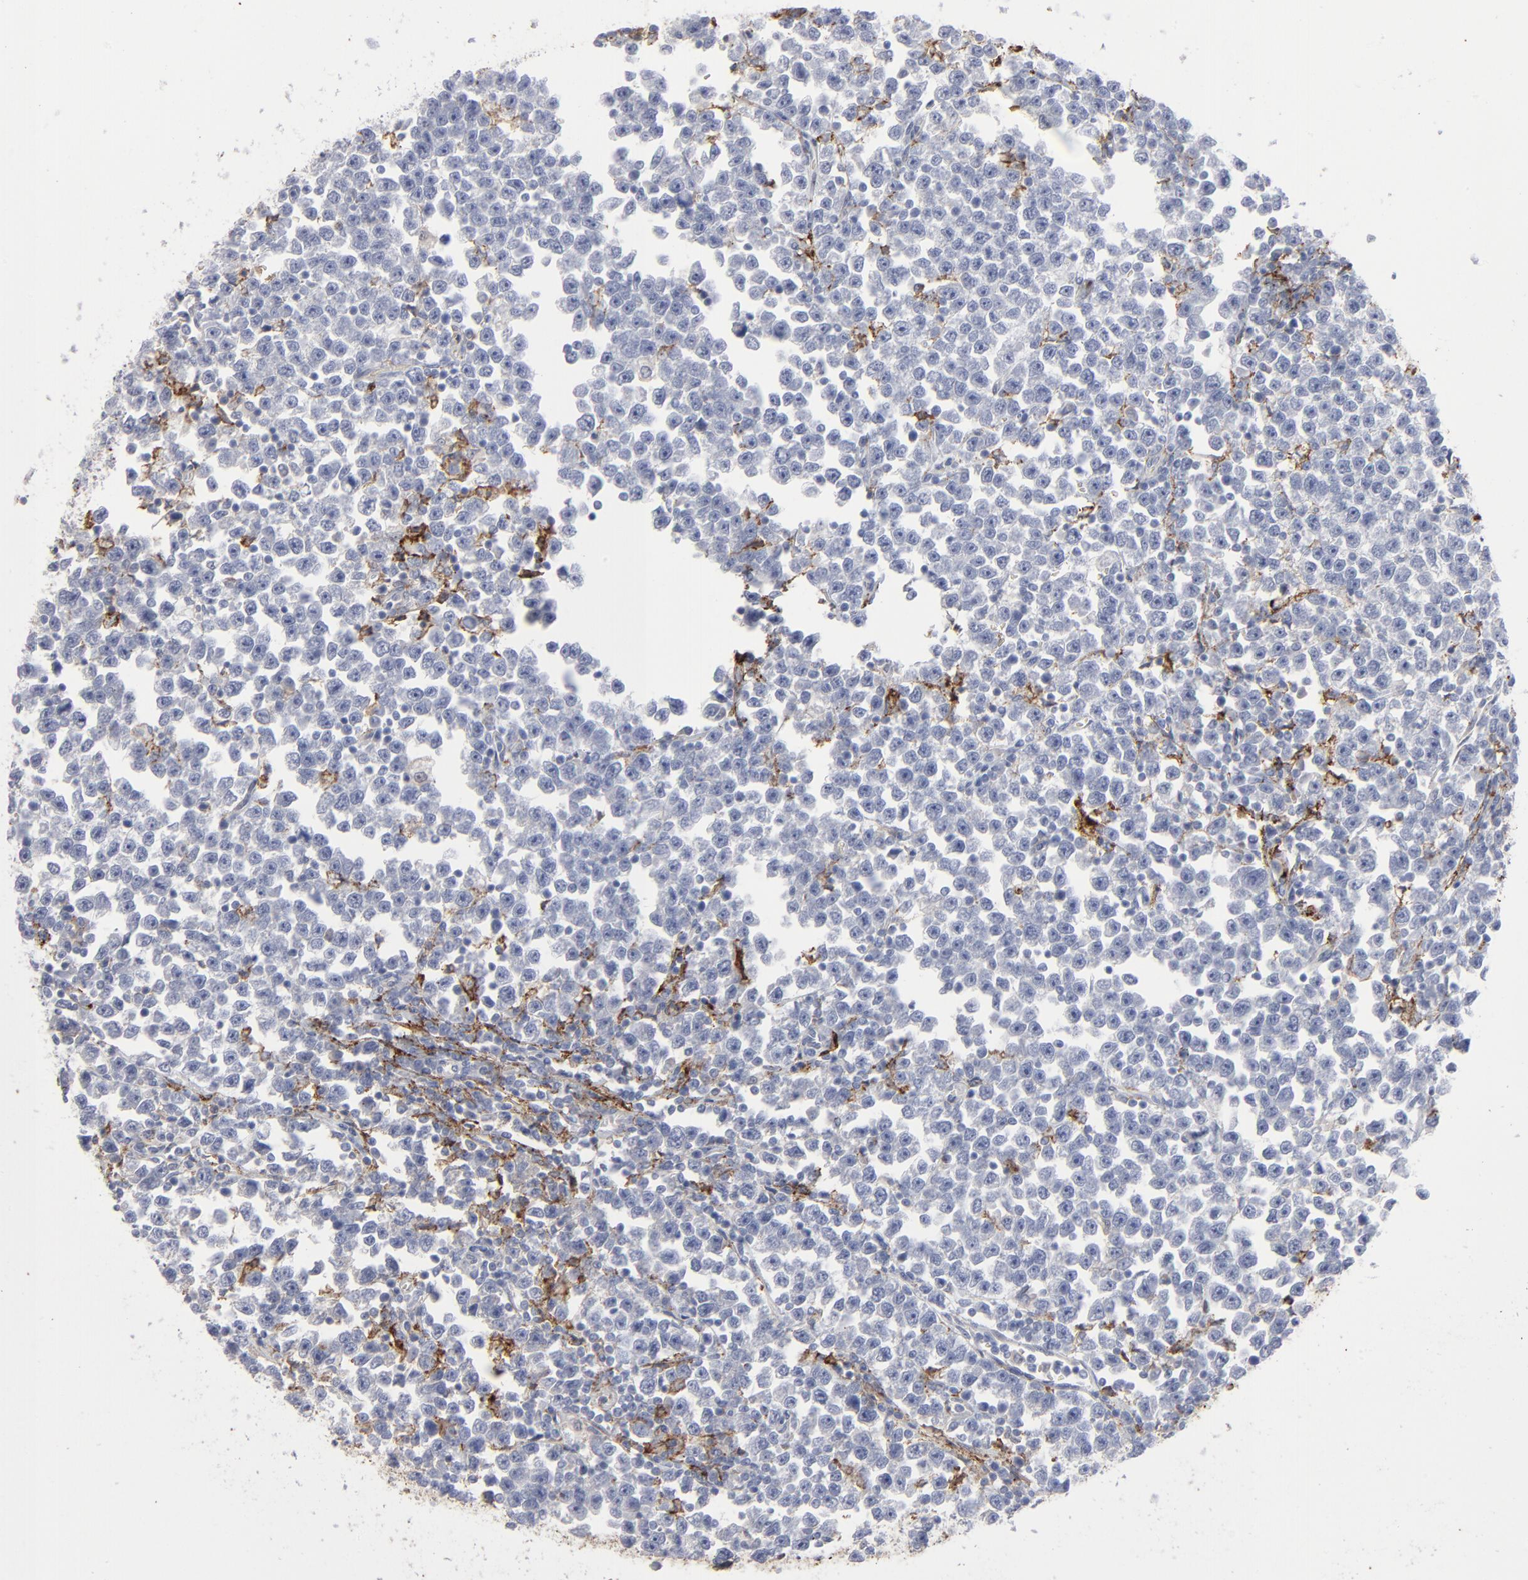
{"staining": {"intensity": "moderate", "quantity": "<25%", "location": "cytoplasmic/membranous"}, "tissue": "testis cancer", "cell_type": "Tumor cells", "image_type": "cancer", "snomed": [{"axis": "morphology", "description": "Seminoma, NOS"}, {"axis": "topography", "description": "Testis"}], "caption": "A brown stain labels moderate cytoplasmic/membranous positivity of a protein in human testis cancer tumor cells.", "gene": "ANXA5", "patient": {"sex": "male", "age": 43}}